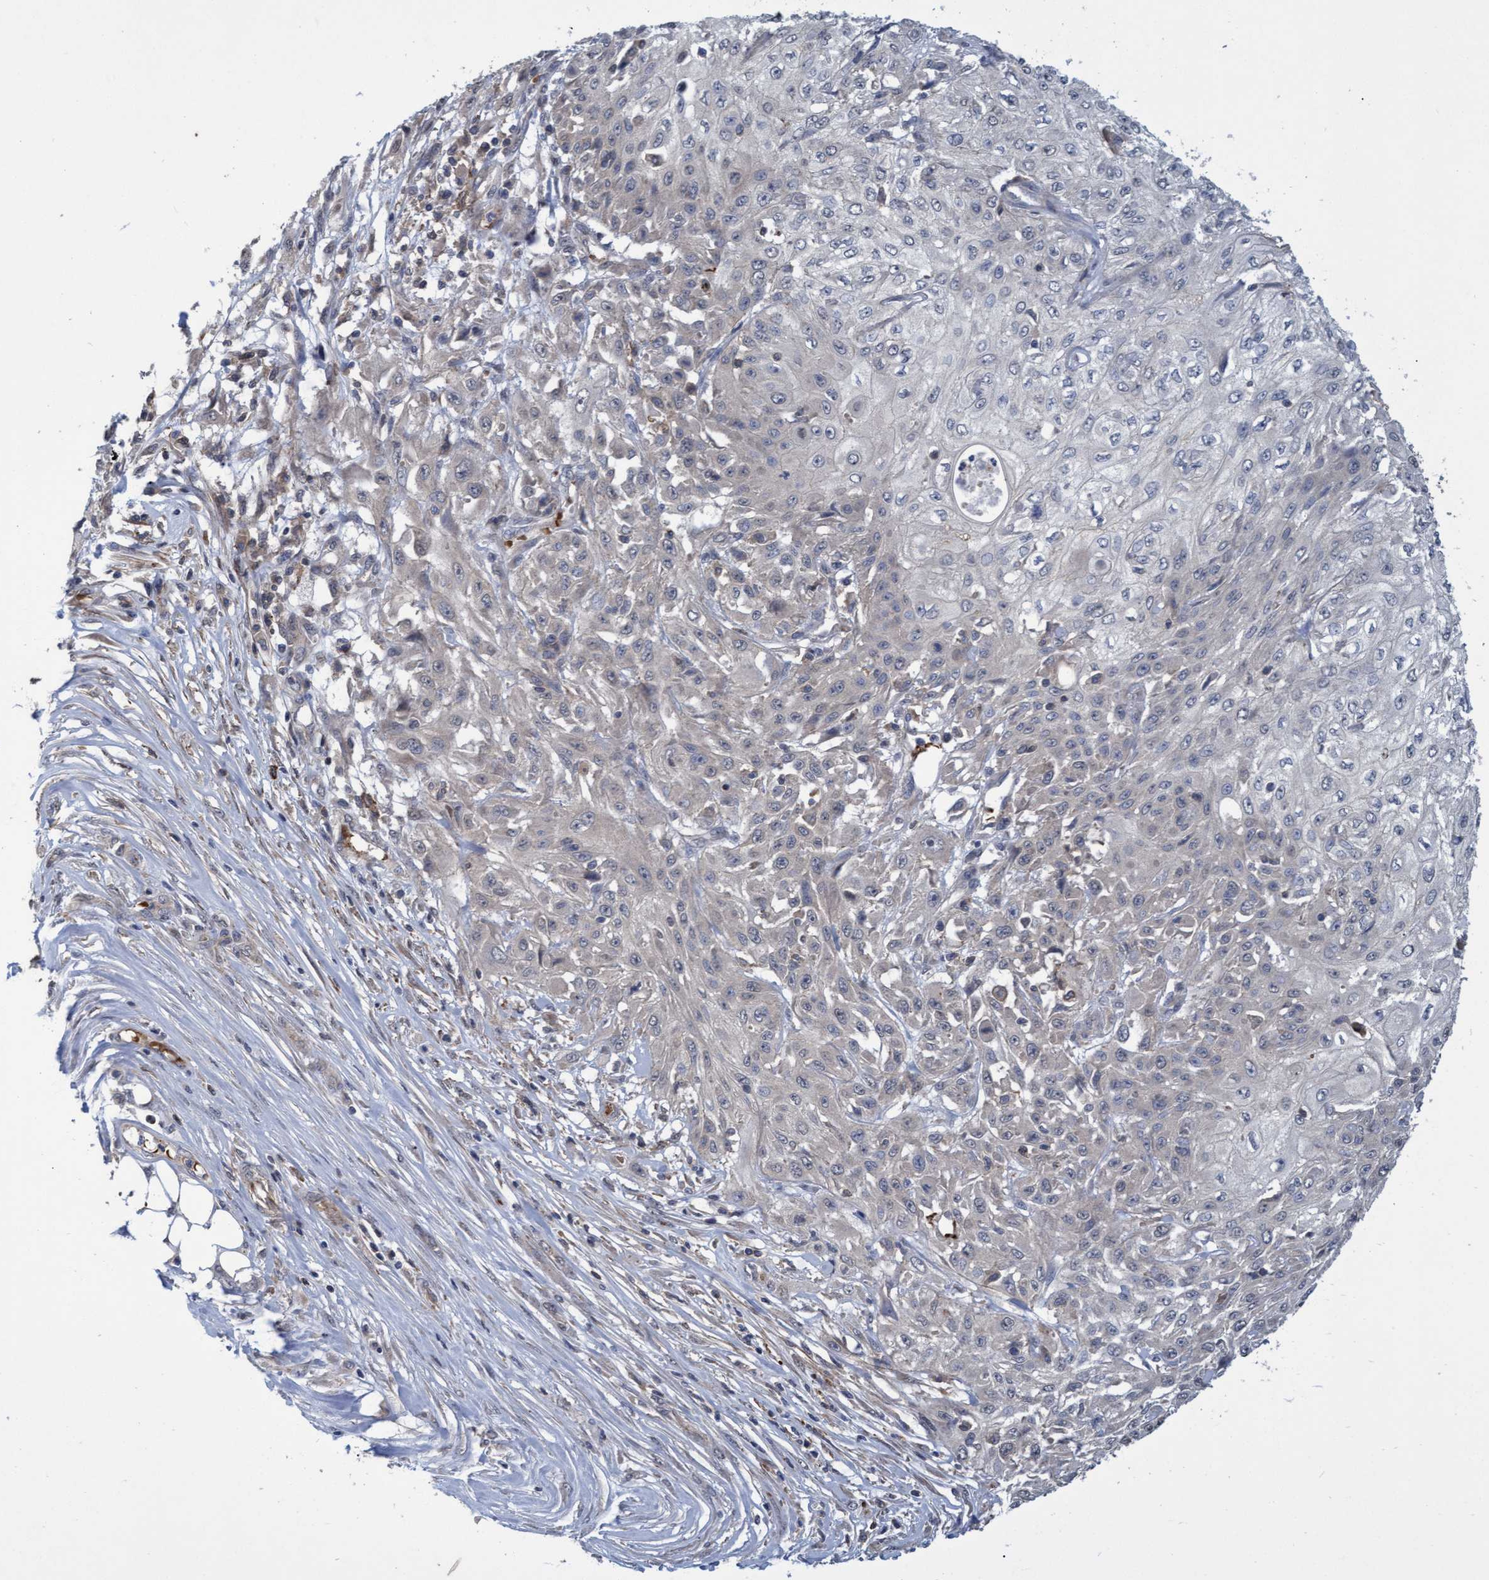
{"staining": {"intensity": "negative", "quantity": "none", "location": "none"}, "tissue": "skin cancer", "cell_type": "Tumor cells", "image_type": "cancer", "snomed": [{"axis": "morphology", "description": "Squamous cell carcinoma, NOS"}, {"axis": "morphology", "description": "Squamous cell carcinoma, metastatic, NOS"}, {"axis": "topography", "description": "Skin"}, {"axis": "topography", "description": "Lymph node"}], "caption": "The photomicrograph displays no staining of tumor cells in metastatic squamous cell carcinoma (skin).", "gene": "NAA15", "patient": {"sex": "male", "age": 75}}